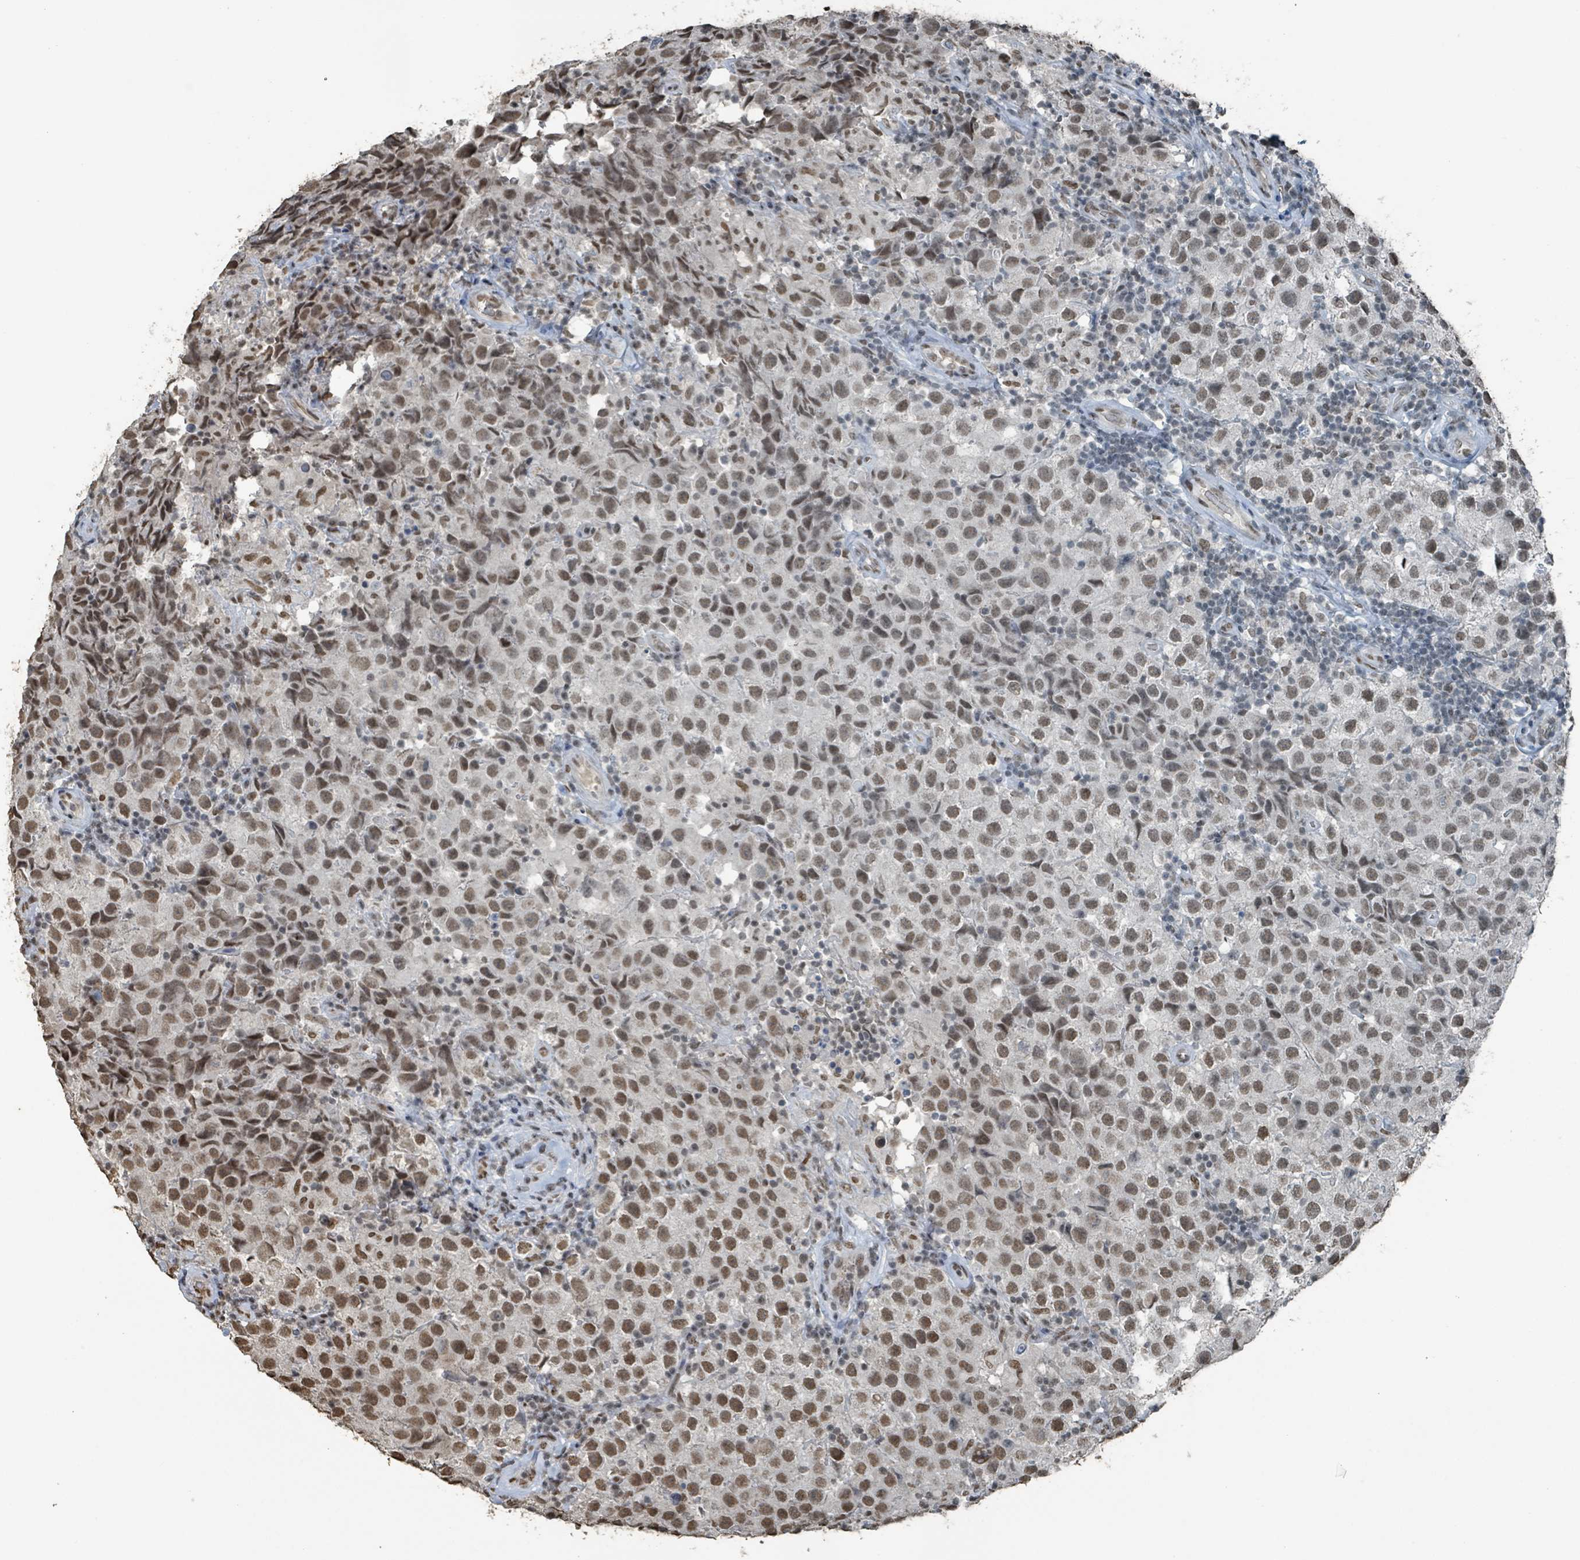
{"staining": {"intensity": "moderate", "quantity": ">75%", "location": "nuclear"}, "tissue": "testis cancer", "cell_type": "Tumor cells", "image_type": "cancer", "snomed": [{"axis": "morphology", "description": "Seminoma, NOS"}, {"axis": "morphology", "description": "Carcinoma, Embryonal, NOS"}, {"axis": "topography", "description": "Testis"}], "caption": "Immunohistochemistry (IHC) photomicrograph of neoplastic tissue: human testis embryonal carcinoma stained using IHC displays medium levels of moderate protein expression localized specifically in the nuclear of tumor cells, appearing as a nuclear brown color.", "gene": "PHIP", "patient": {"sex": "male", "age": 41}}